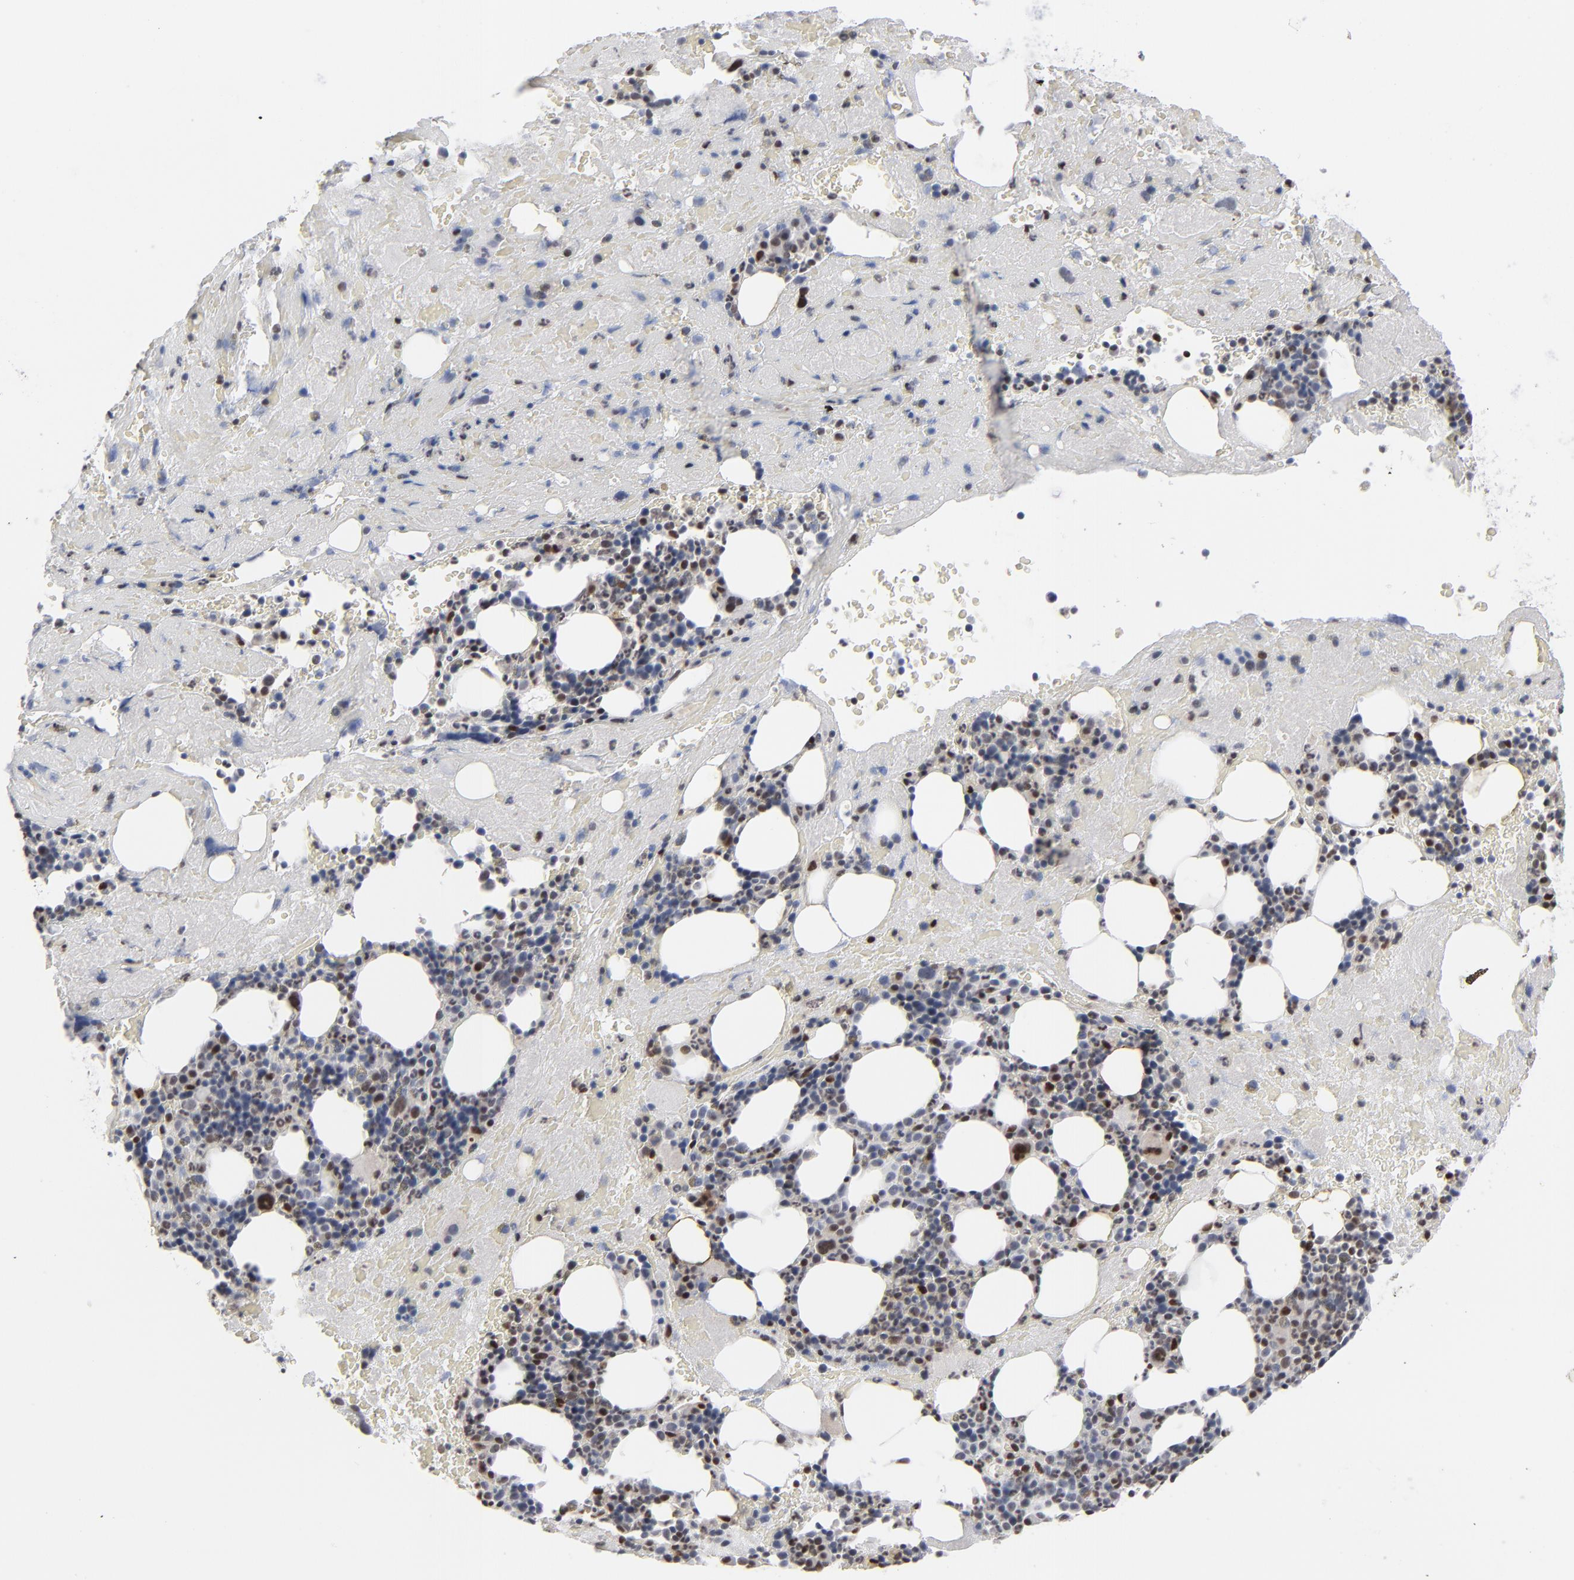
{"staining": {"intensity": "moderate", "quantity": "<25%", "location": "nuclear"}, "tissue": "bone marrow", "cell_type": "Hematopoietic cells", "image_type": "normal", "snomed": [{"axis": "morphology", "description": "Normal tissue, NOS"}, {"axis": "topography", "description": "Bone marrow"}], "caption": "Immunohistochemical staining of unremarkable human bone marrow shows low levels of moderate nuclear expression in about <25% of hematopoietic cells.", "gene": "IRF9", "patient": {"sex": "male", "age": 76}}